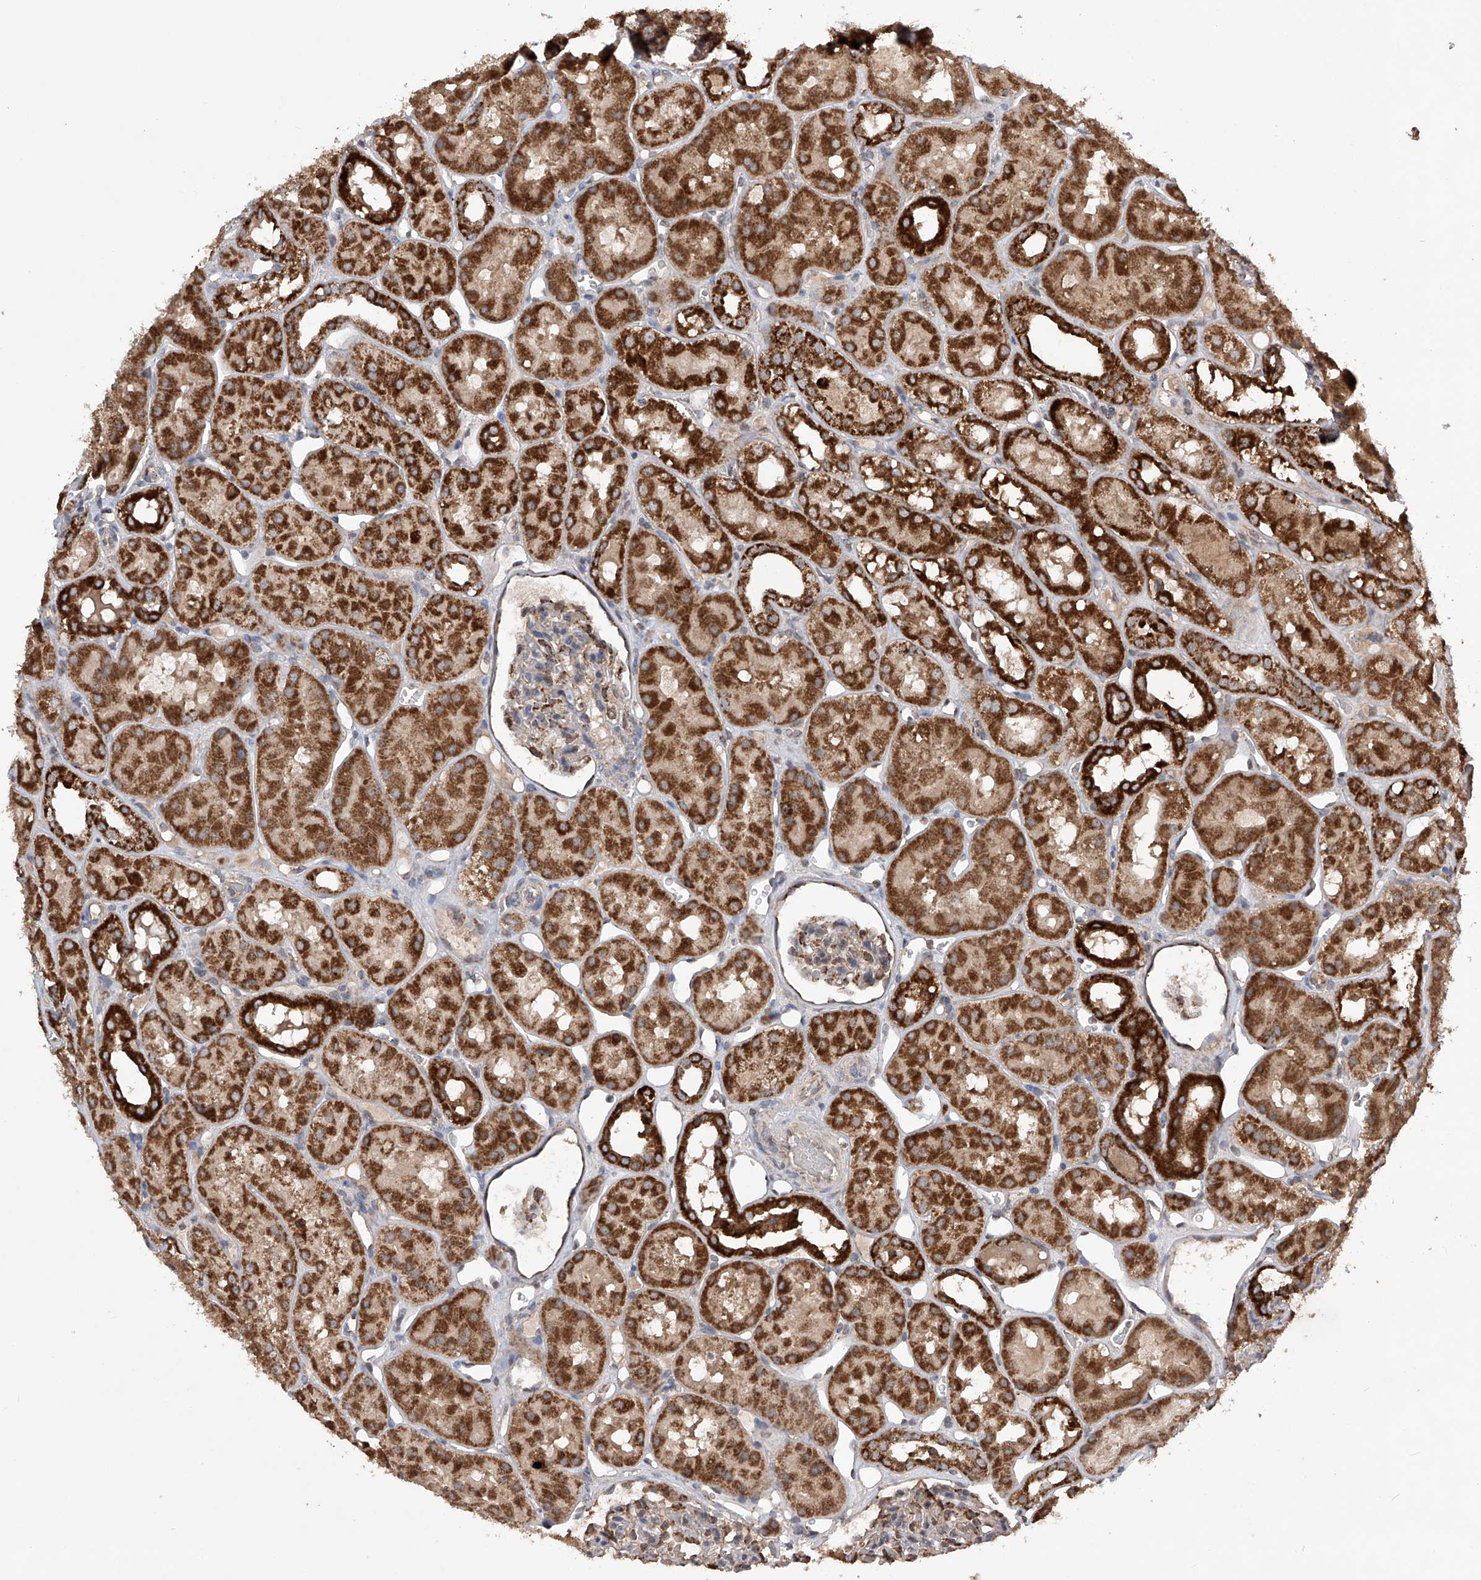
{"staining": {"intensity": "moderate", "quantity": "25%-75%", "location": "cytoplasmic/membranous"}, "tissue": "kidney", "cell_type": "Cells in glomeruli", "image_type": "normal", "snomed": [{"axis": "morphology", "description": "Normal tissue, NOS"}, {"axis": "topography", "description": "Kidney"}], "caption": "This micrograph displays immunohistochemistry staining of normal human kidney, with medium moderate cytoplasmic/membranous positivity in about 25%-75% of cells in glomeruli.", "gene": "SDHAF4", "patient": {"sex": "male", "age": 16}}